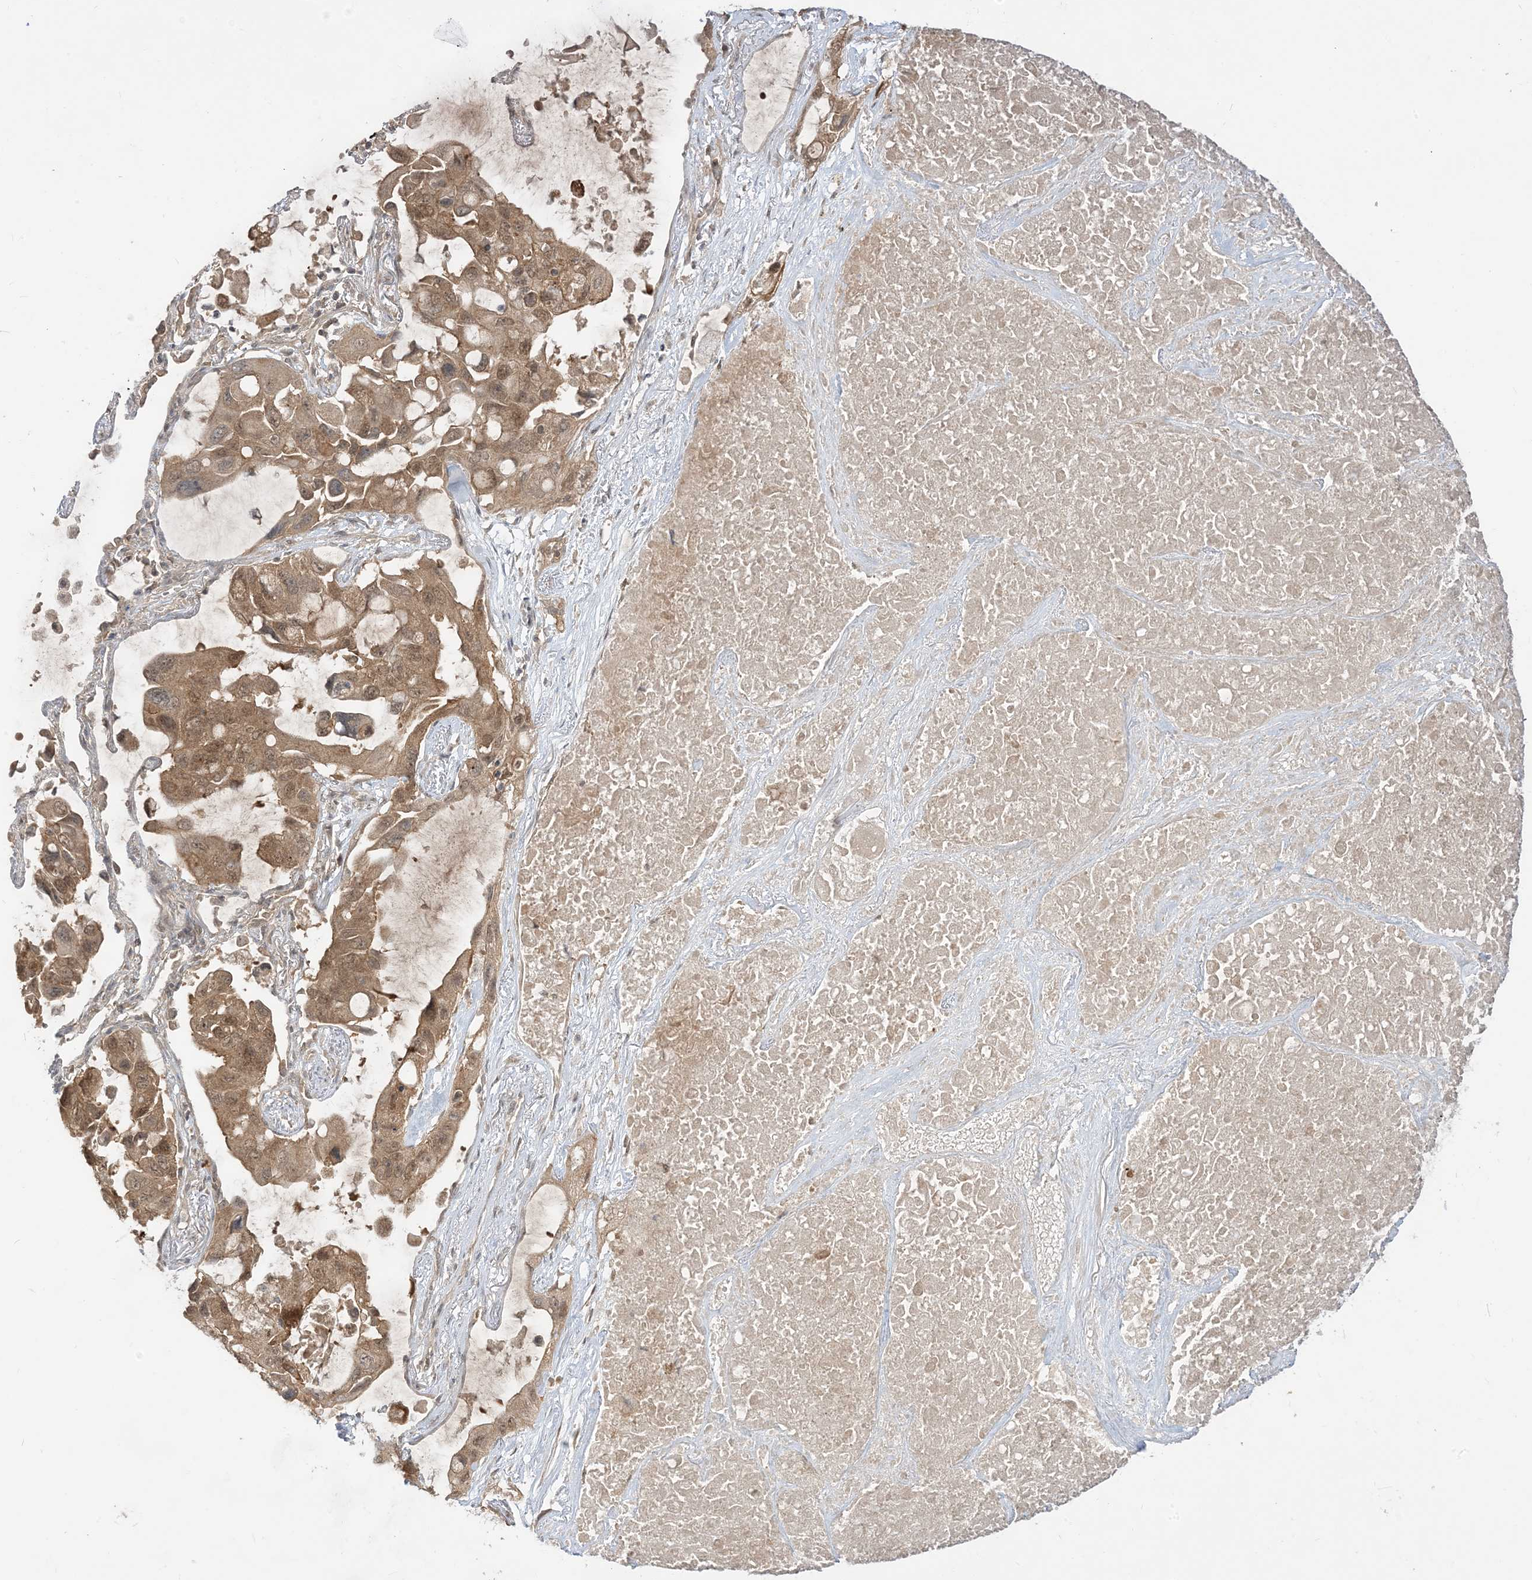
{"staining": {"intensity": "moderate", "quantity": ">75%", "location": "cytoplasmic/membranous,nuclear"}, "tissue": "lung cancer", "cell_type": "Tumor cells", "image_type": "cancer", "snomed": [{"axis": "morphology", "description": "Squamous cell carcinoma, NOS"}, {"axis": "topography", "description": "Lung"}], "caption": "Immunohistochemical staining of human lung cancer (squamous cell carcinoma) displays moderate cytoplasmic/membranous and nuclear protein staining in approximately >75% of tumor cells.", "gene": "TBCC", "patient": {"sex": "female", "age": 73}}